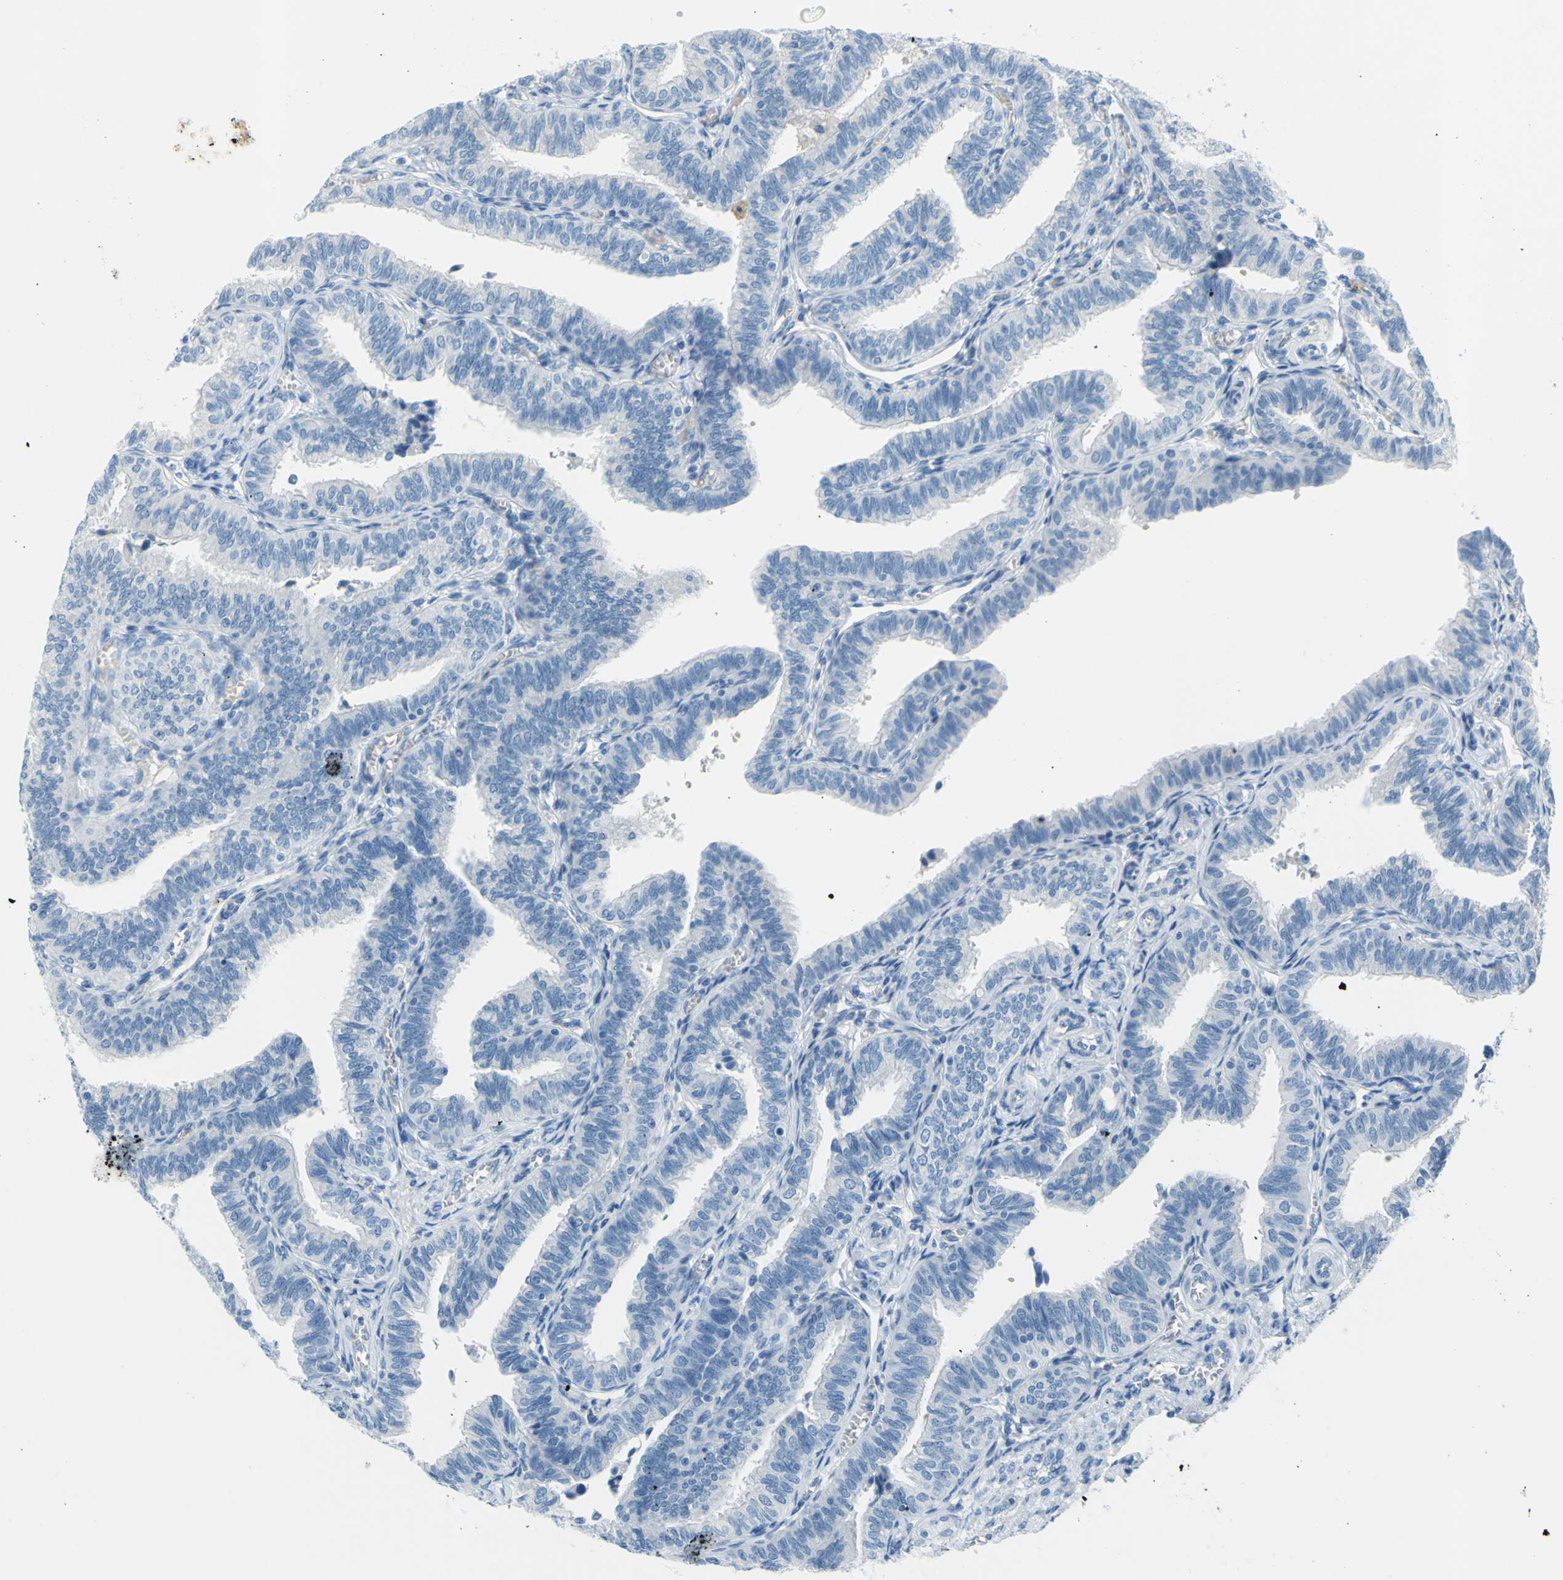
{"staining": {"intensity": "negative", "quantity": "none", "location": "none"}, "tissue": "fallopian tube", "cell_type": "Glandular cells", "image_type": "normal", "snomed": [{"axis": "morphology", "description": "Normal tissue, NOS"}, {"axis": "topography", "description": "Fallopian tube"}], "caption": "This is an immunohistochemistry micrograph of normal fallopian tube. There is no expression in glandular cells.", "gene": "DCT", "patient": {"sex": "female", "age": 46}}